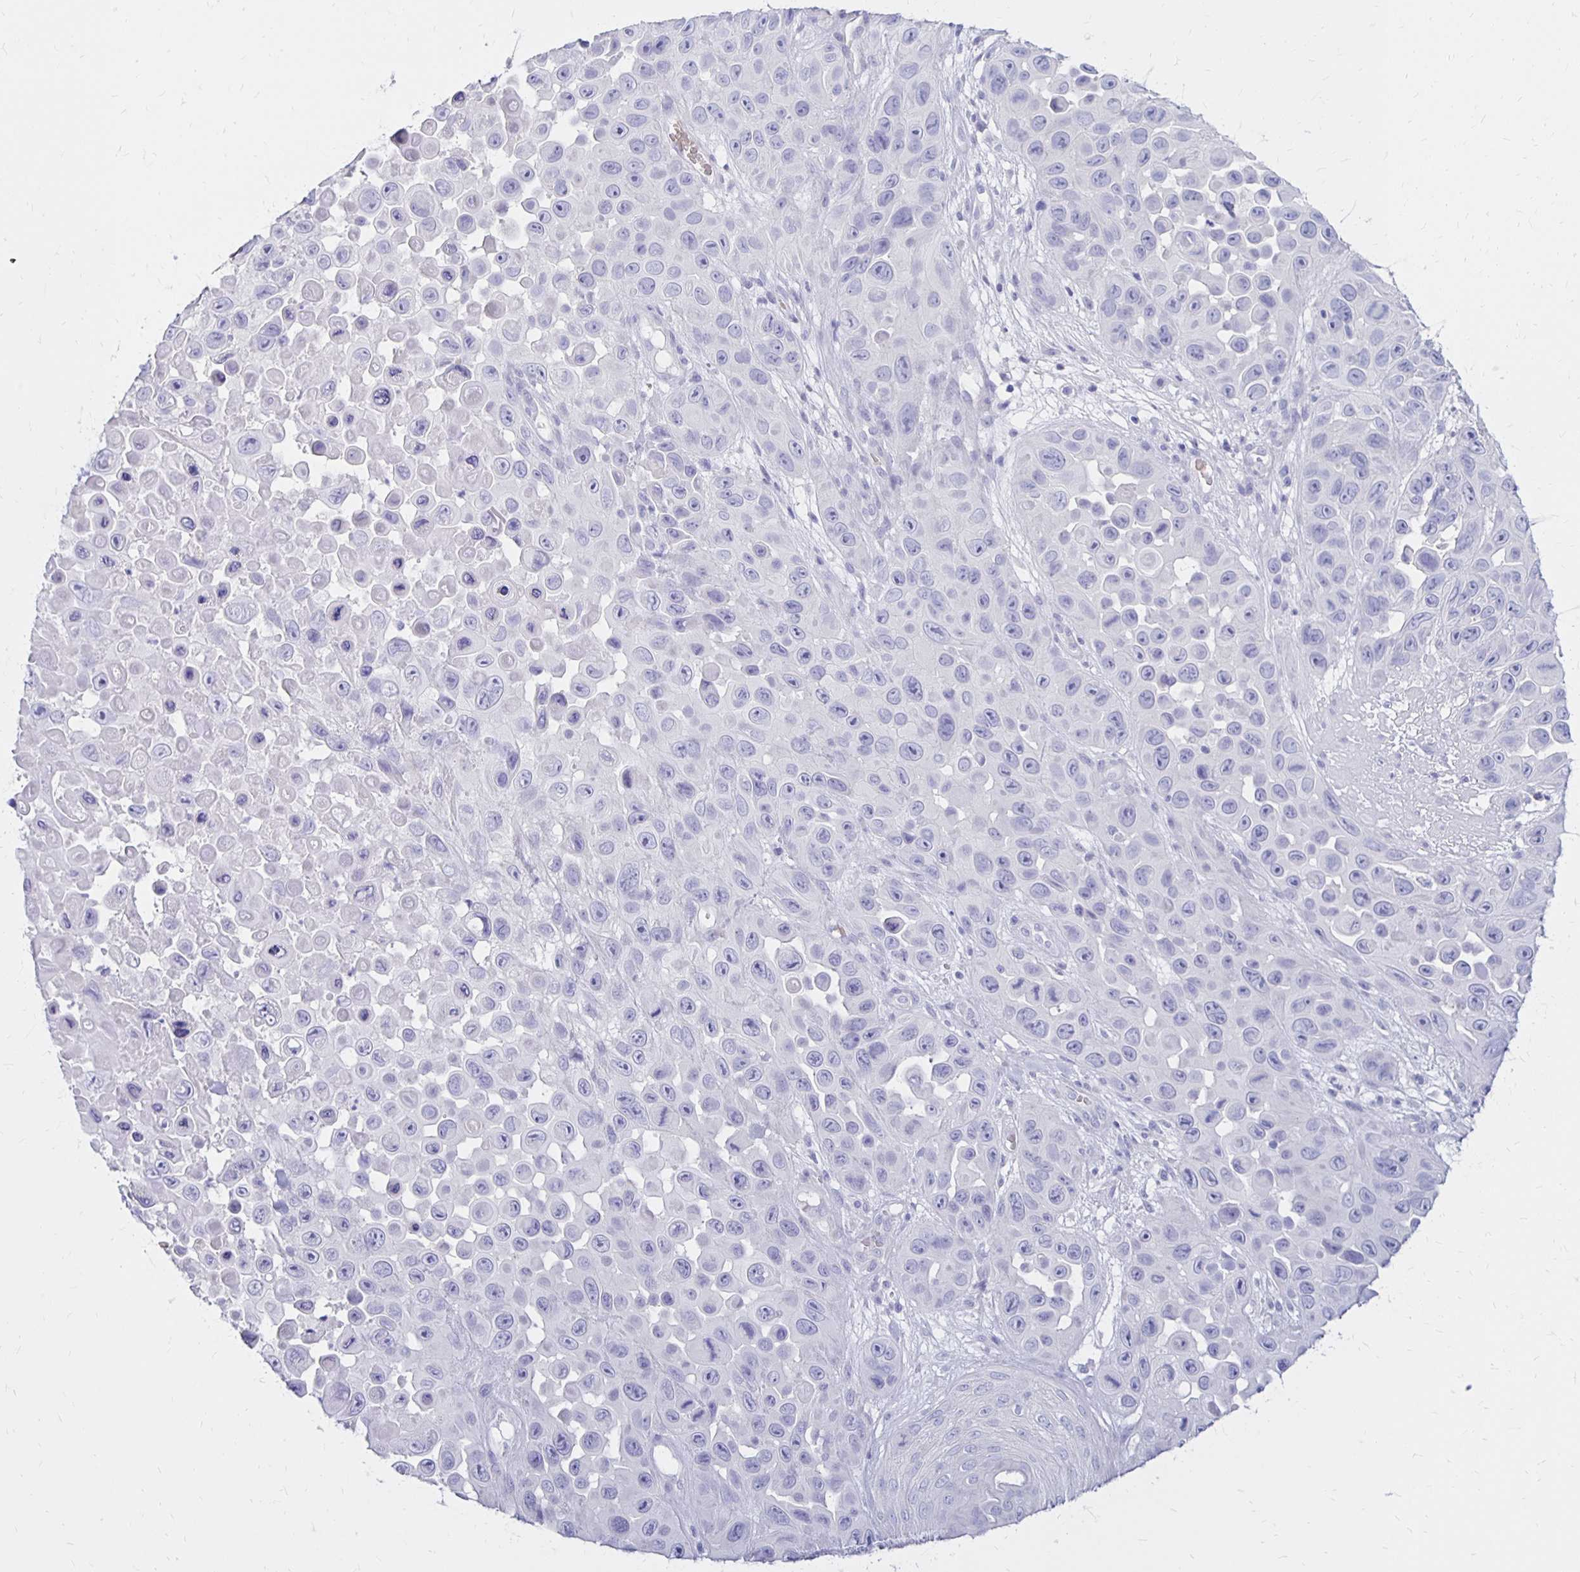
{"staining": {"intensity": "negative", "quantity": "none", "location": "none"}, "tissue": "skin cancer", "cell_type": "Tumor cells", "image_type": "cancer", "snomed": [{"axis": "morphology", "description": "Squamous cell carcinoma, NOS"}, {"axis": "topography", "description": "Skin"}], "caption": "There is no significant expression in tumor cells of squamous cell carcinoma (skin). The staining was performed using DAB to visualize the protein expression in brown, while the nuclei were stained in blue with hematoxylin (Magnification: 20x).", "gene": "FNTB", "patient": {"sex": "male", "age": 81}}